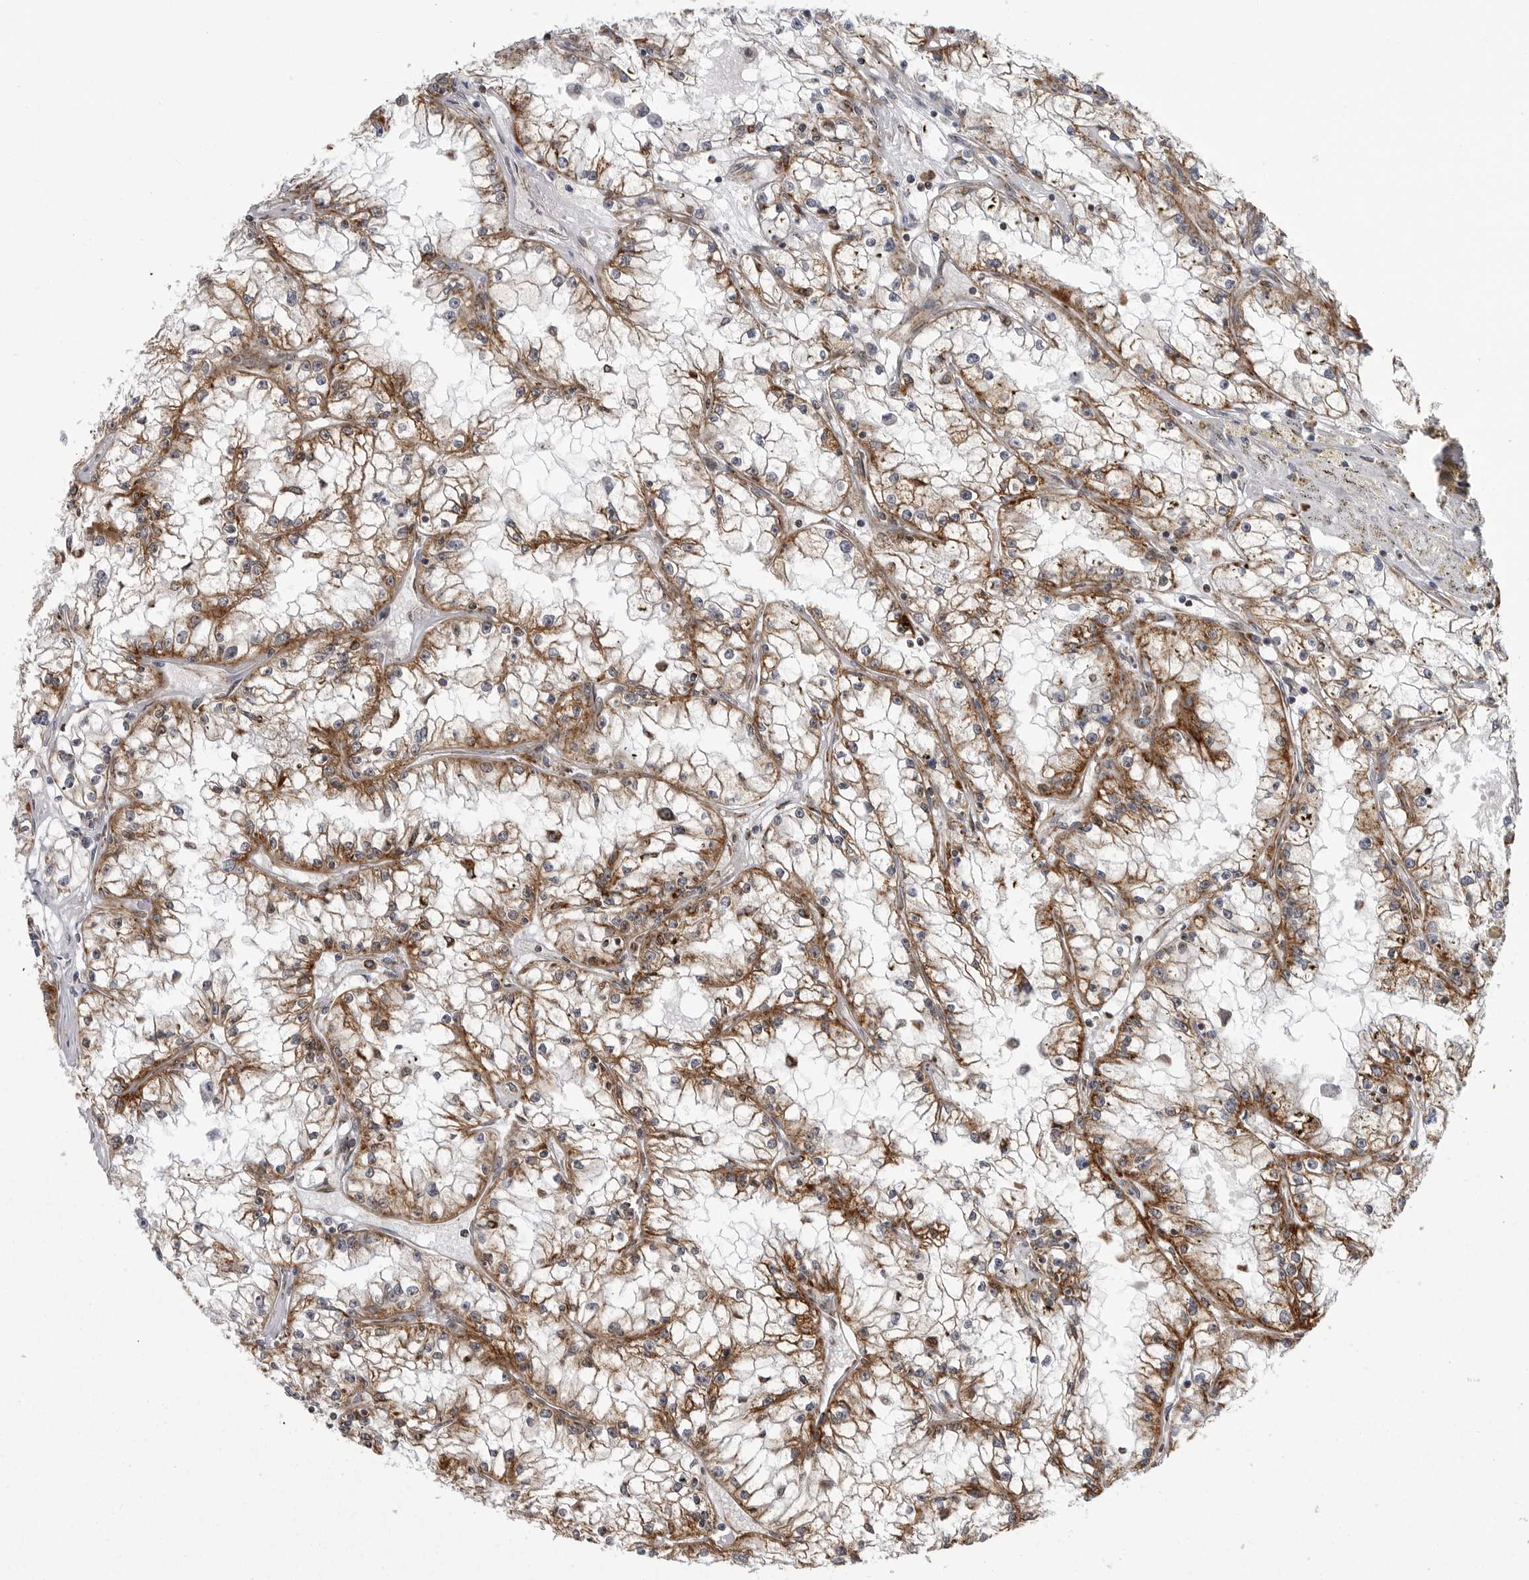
{"staining": {"intensity": "moderate", "quantity": ">75%", "location": "cytoplasmic/membranous"}, "tissue": "renal cancer", "cell_type": "Tumor cells", "image_type": "cancer", "snomed": [{"axis": "morphology", "description": "Adenocarcinoma, NOS"}, {"axis": "topography", "description": "Kidney"}], "caption": "There is medium levels of moderate cytoplasmic/membranous positivity in tumor cells of renal adenocarcinoma, as demonstrated by immunohistochemical staining (brown color).", "gene": "FH", "patient": {"sex": "male", "age": 56}}